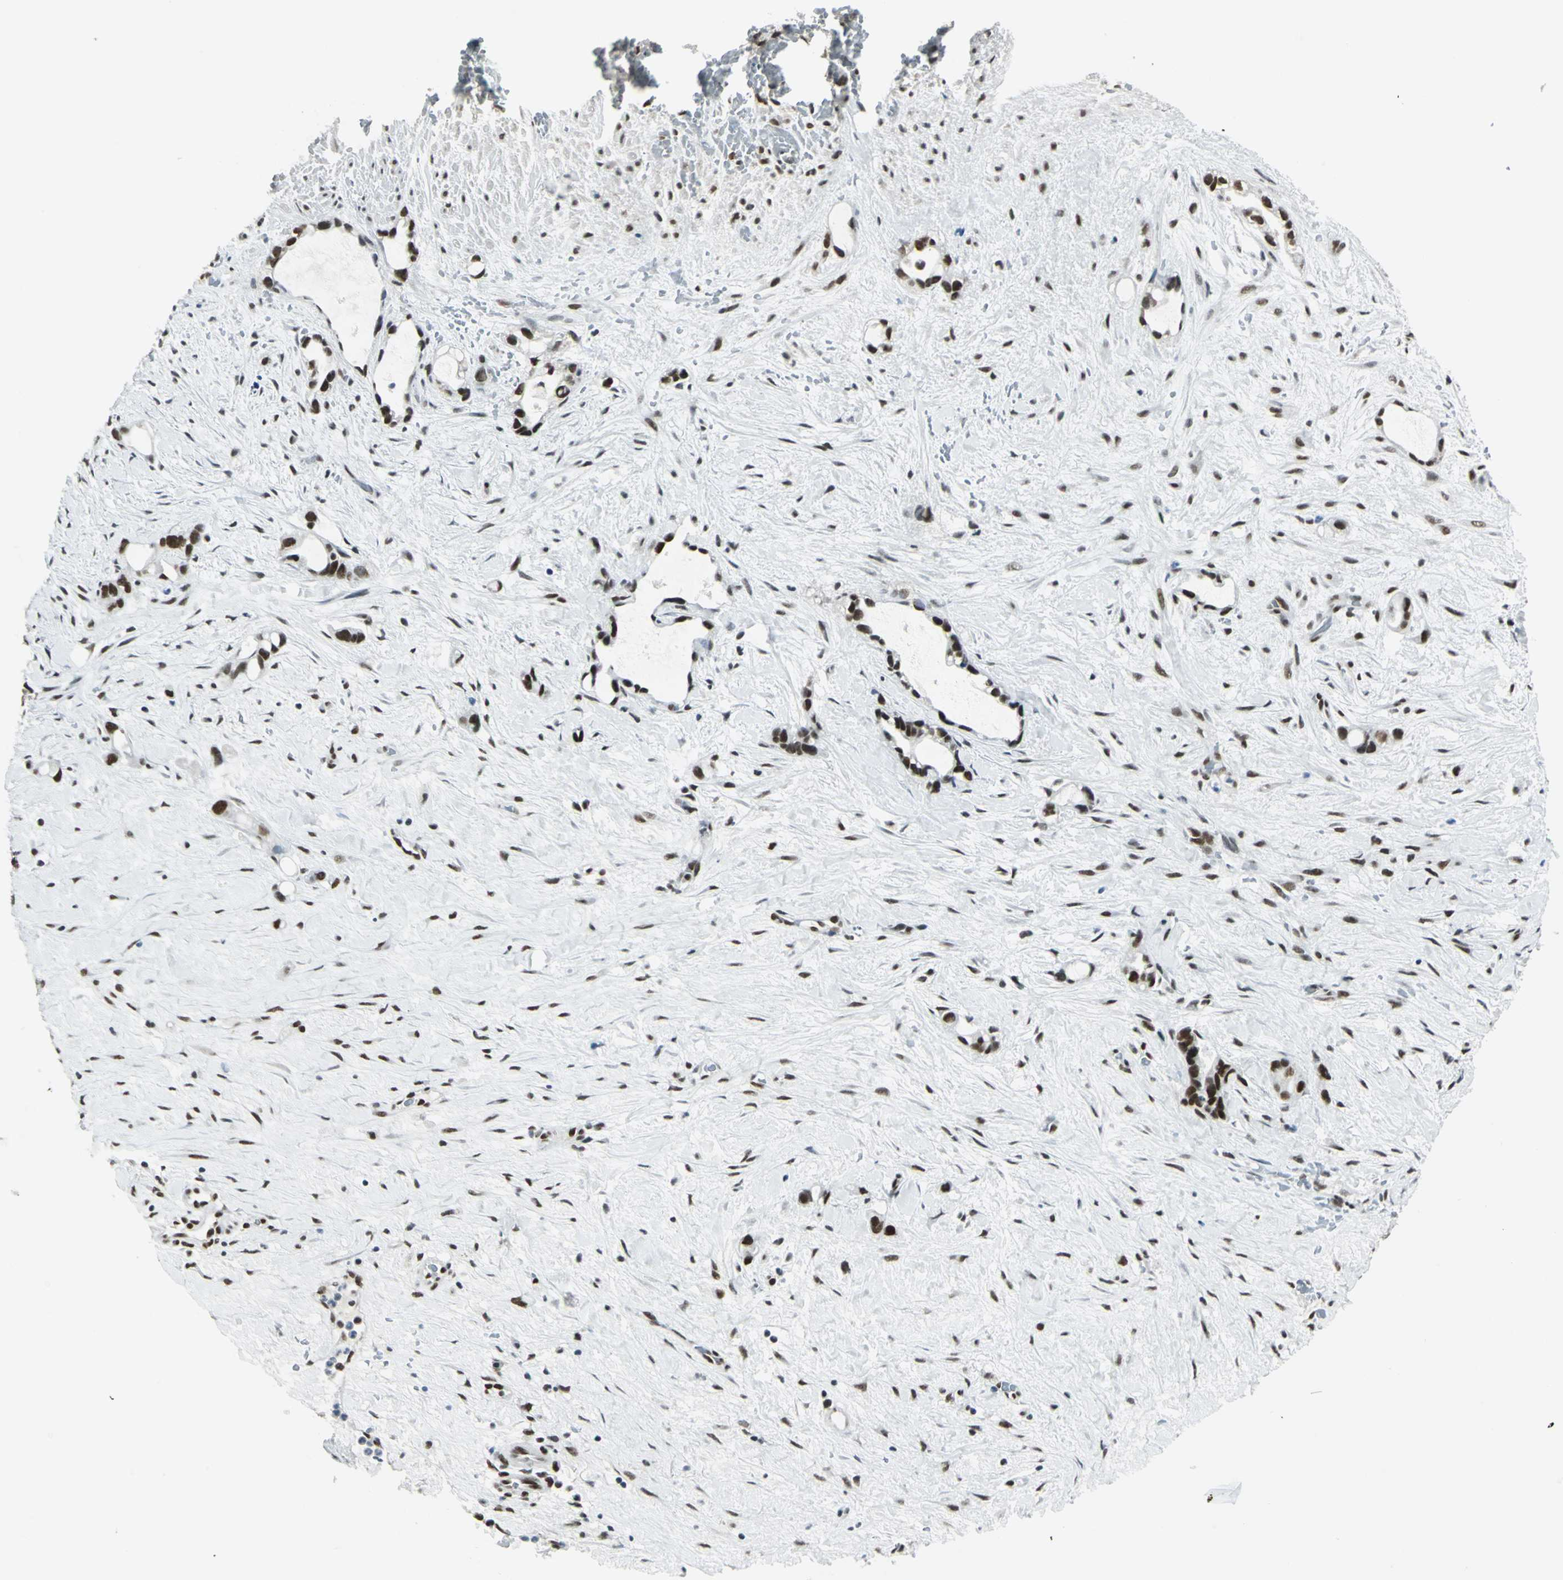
{"staining": {"intensity": "strong", "quantity": ">75%", "location": "nuclear"}, "tissue": "liver cancer", "cell_type": "Tumor cells", "image_type": "cancer", "snomed": [{"axis": "morphology", "description": "Cholangiocarcinoma"}, {"axis": "topography", "description": "Liver"}], "caption": "Strong nuclear protein staining is seen in about >75% of tumor cells in liver cholangiocarcinoma.", "gene": "ADNP", "patient": {"sex": "female", "age": 65}}